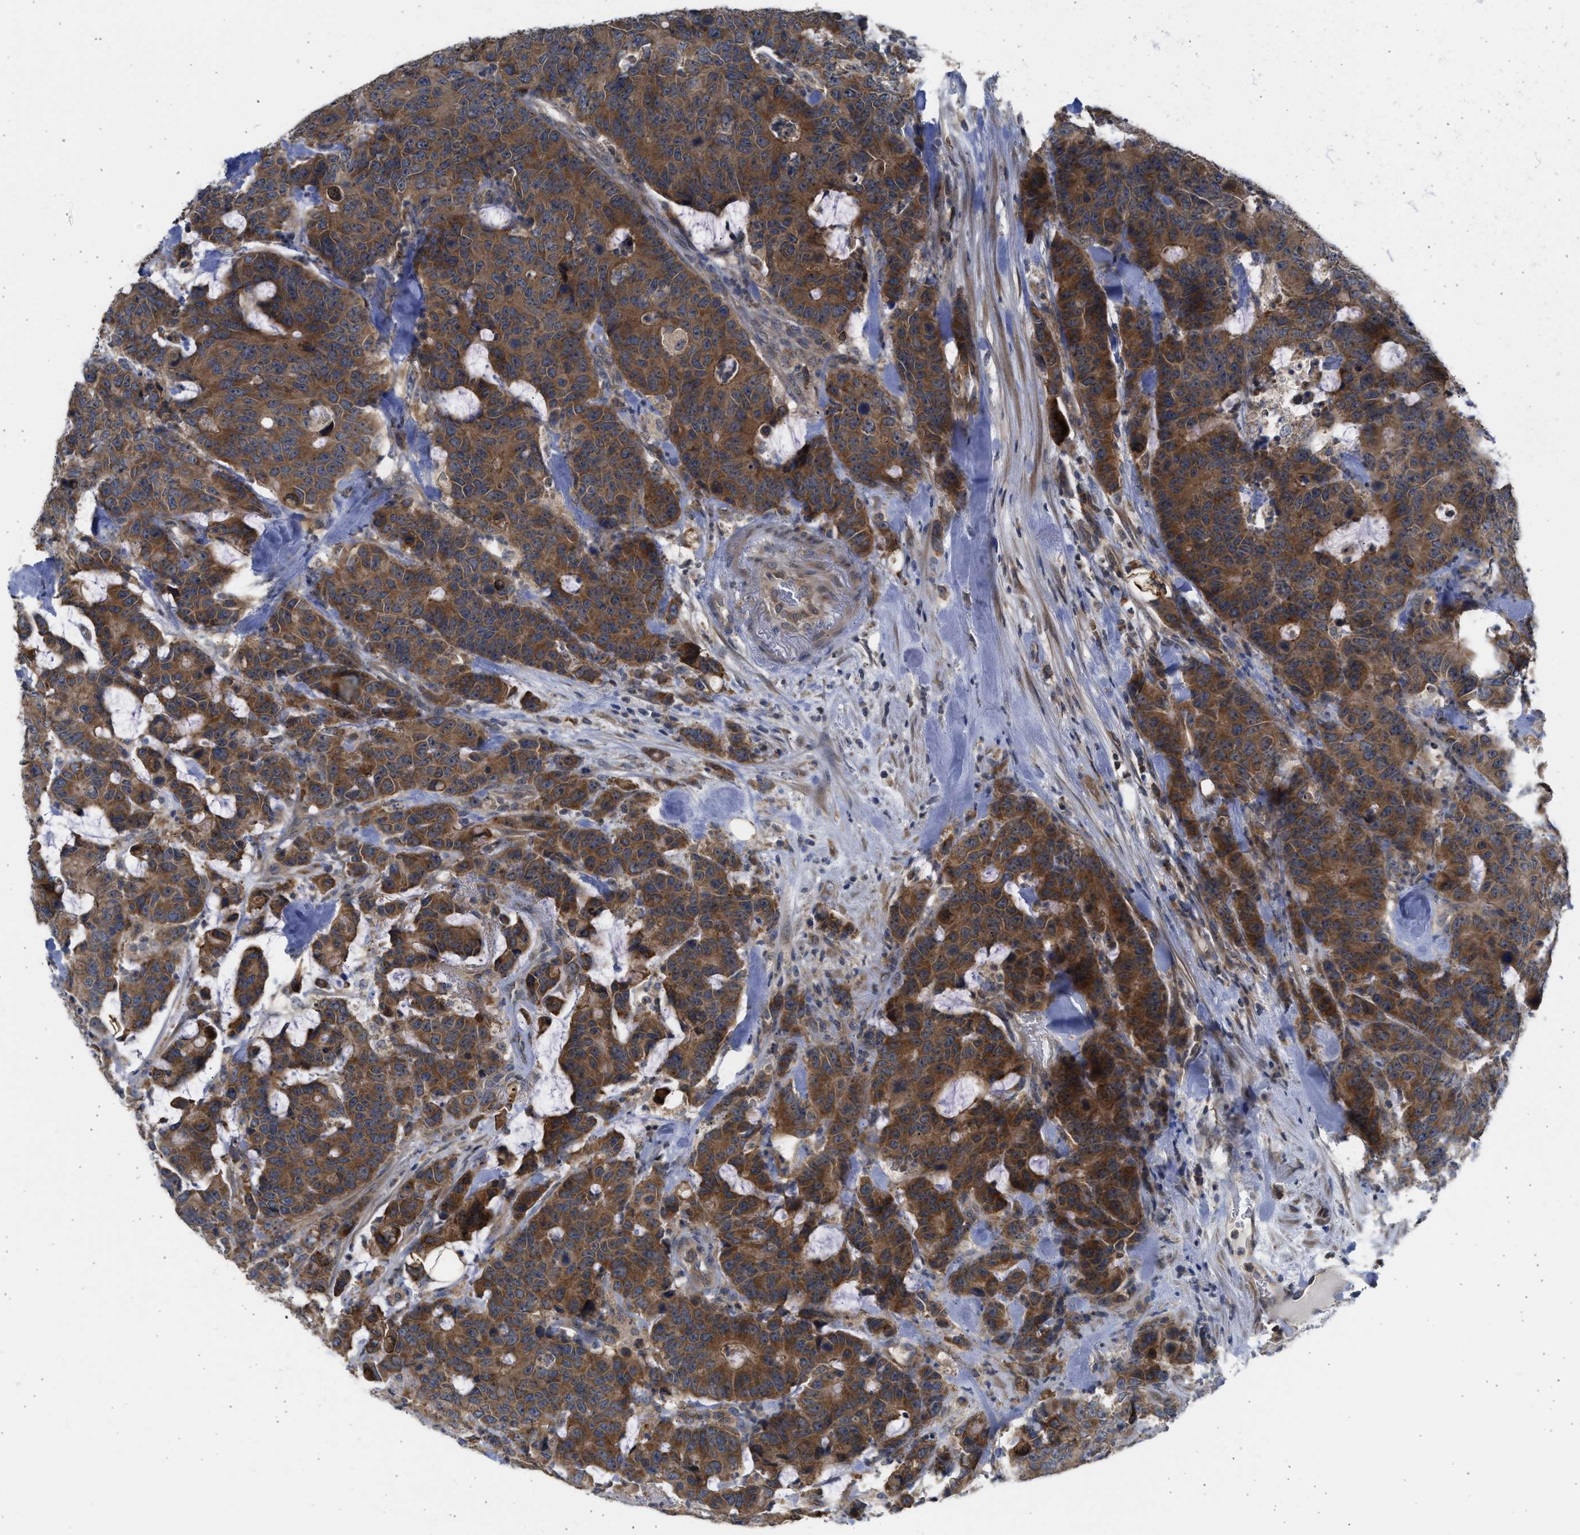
{"staining": {"intensity": "strong", "quantity": ">75%", "location": "cytoplasmic/membranous"}, "tissue": "colorectal cancer", "cell_type": "Tumor cells", "image_type": "cancer", "snomed": [{"axis": "morphology", "description": "Adenocarcinoma, NOS"}, {"axis": "topography", "description": "Colon"}], "caption": "Immunohistochemical staining of colorectal cancer (adenocarcinoma) reveals high levels of strong cytoplasmic/membranous expression in about >75% of tumor cells. The staining was performed using DAB (3,3'-diaminobenzidine), with brown indicating positive protein expression. Nuclei are stained blue with hematoxylin.", "gene": "CYP1A1", "patient": {"sex": "female", "age": 86}}